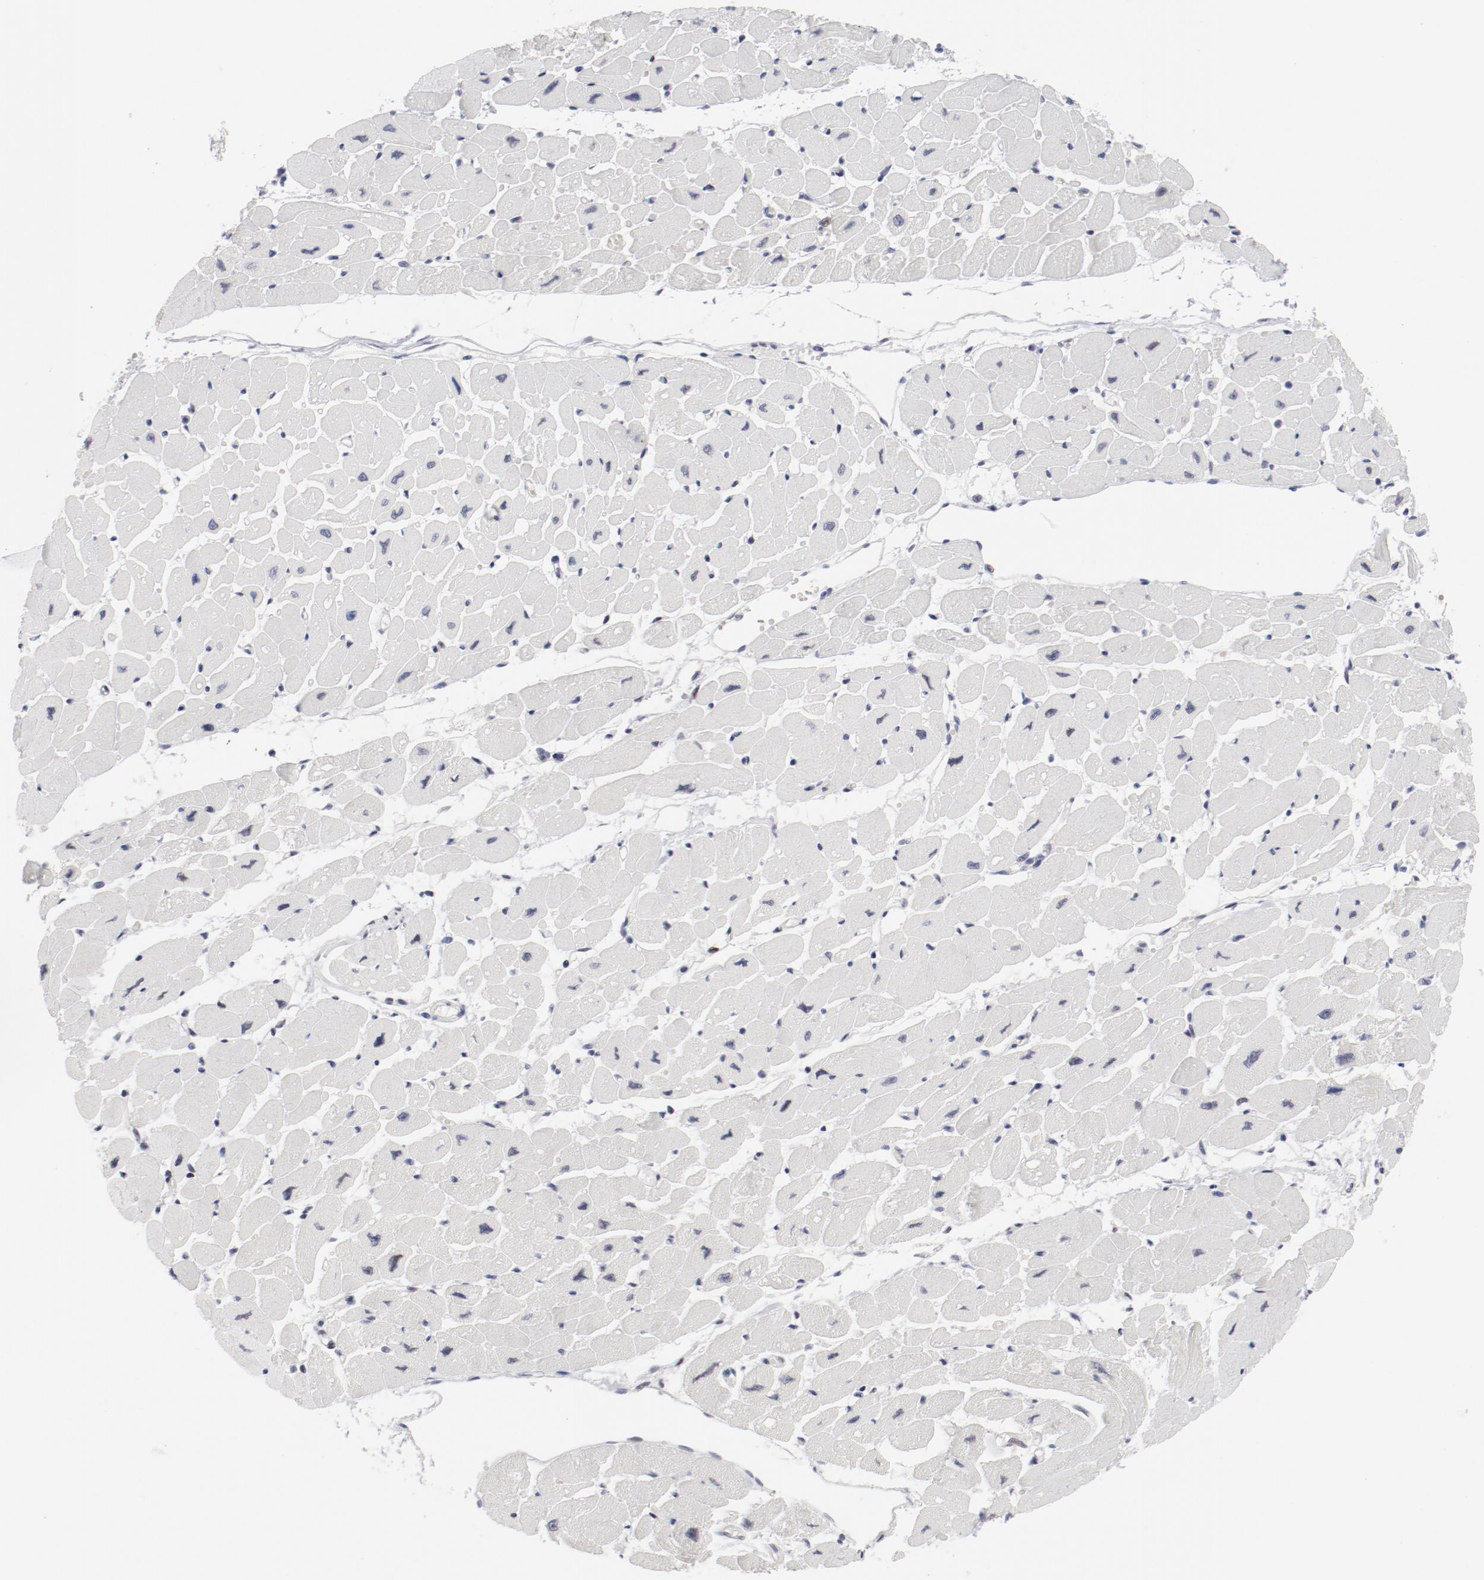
{"staining": {"intensity": "negative", "quantity": "none", "location": "none"}, "tissue": "heart muscle", "cell_type": "Cardiomyocytes", "image_type": "normal", "snomed": [{"axis": "morphology", "description": "Normal tissue, NOS"}, {"axis": "topography", "description": "Heart"}], "caption": "A micrograph of heart muscle stained for a protein reveals no brown staining in cardiomyocytes. The staining was performed using DAB to visualize the protein expression in brown, while the nuclei were stained in blue with hematoxylin (Magnification: 20x).", "gene": "FSCB", "patient": {"sex": "female", "age": 54}}